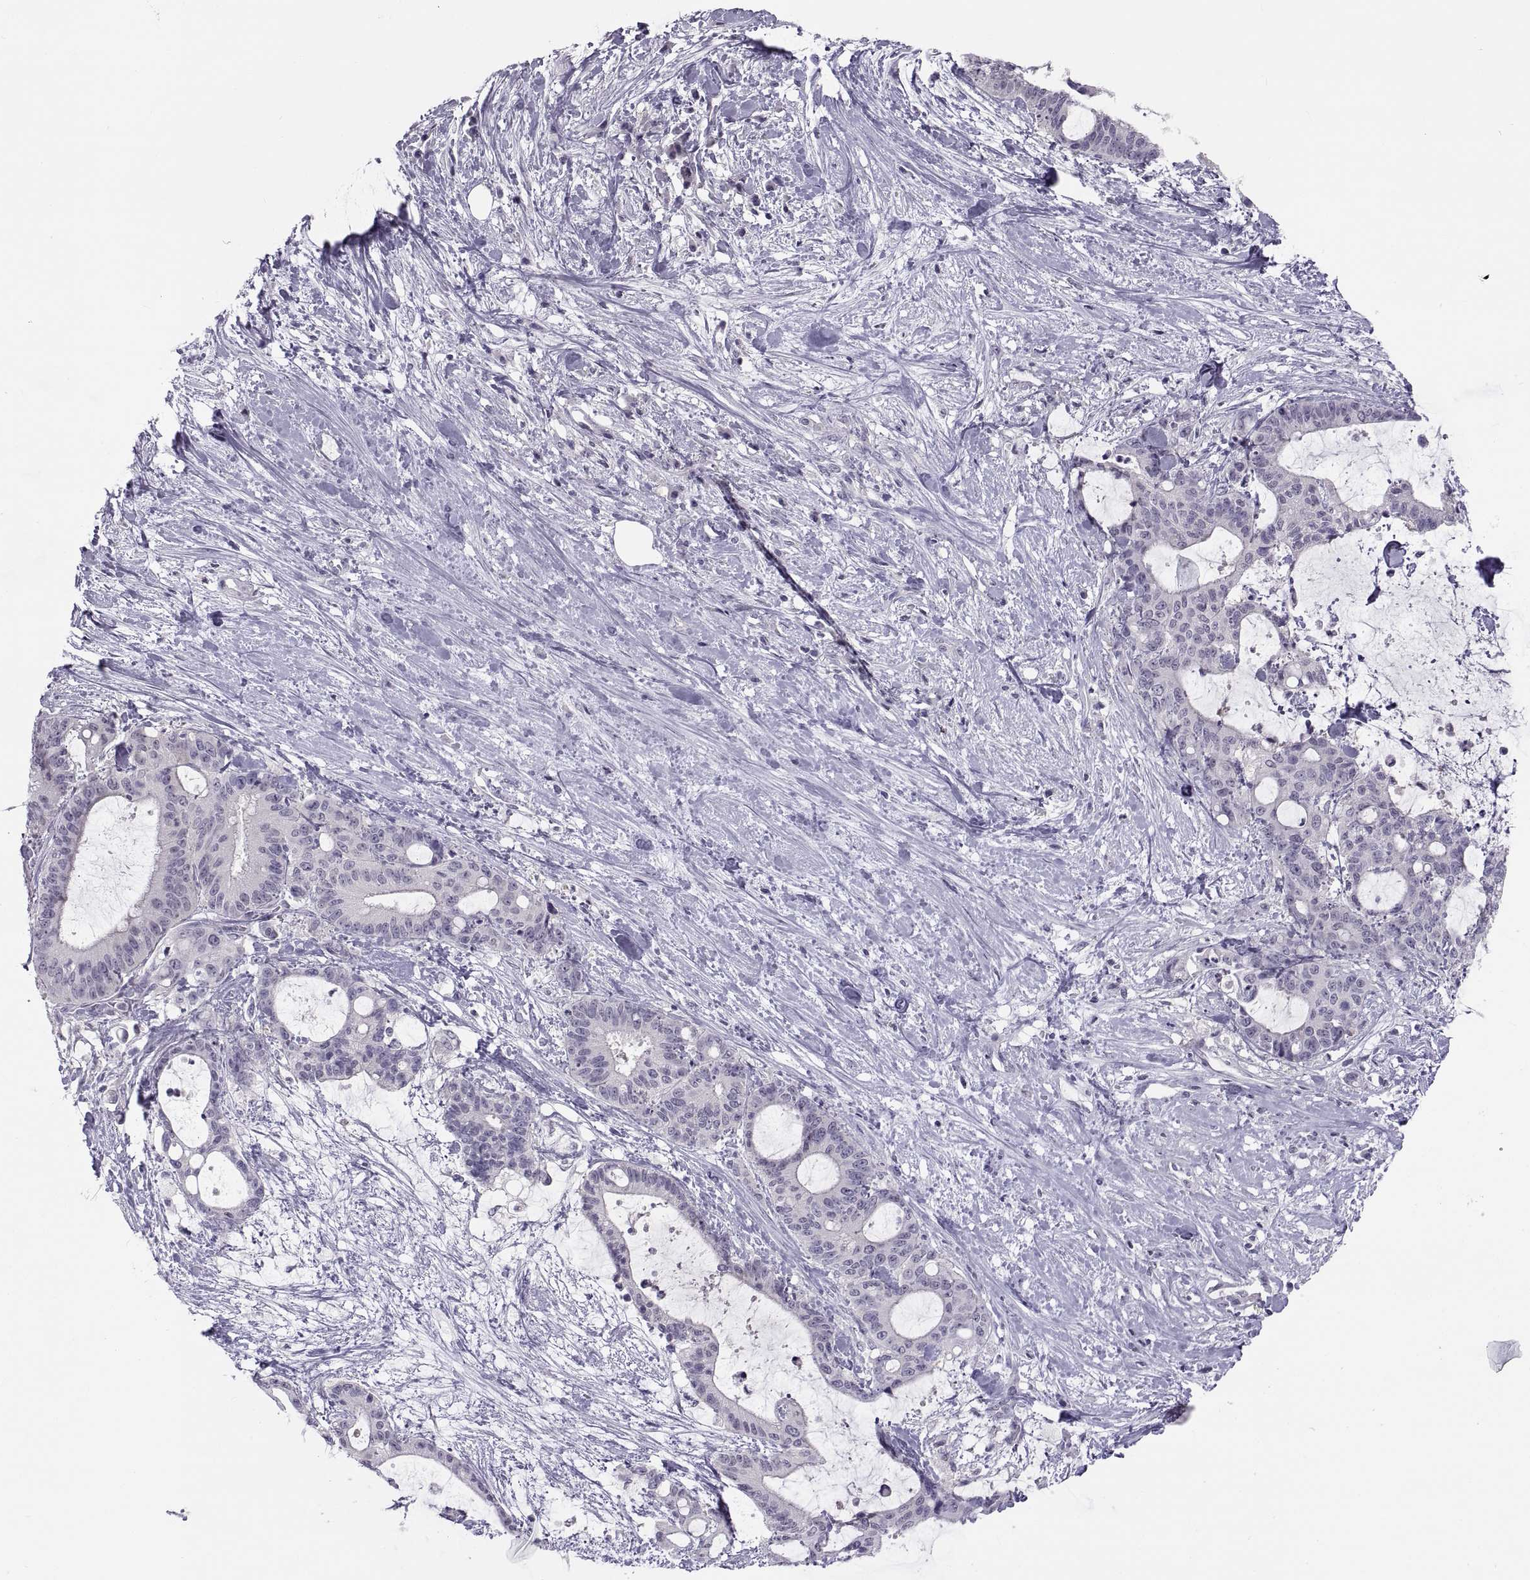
{"staining": {"intensity": "negative", "quantity": "none", "location": "none"}, "tissue": "liver cancer", "cell_type": "Tumor cells", "image_type": "cancer", "snomed": [{"axis": "morphology", "description": "Cholangiocarcinoma"}, {"axis": "topography", "description": "Liver"}], "caption": "DAB immunohistochemical staining of human liver cholangiocarcinoma exhibits no significant staining in tumor cells.", "gene": "TTC21A", "patient": {"sex": "female", "age": 73}}